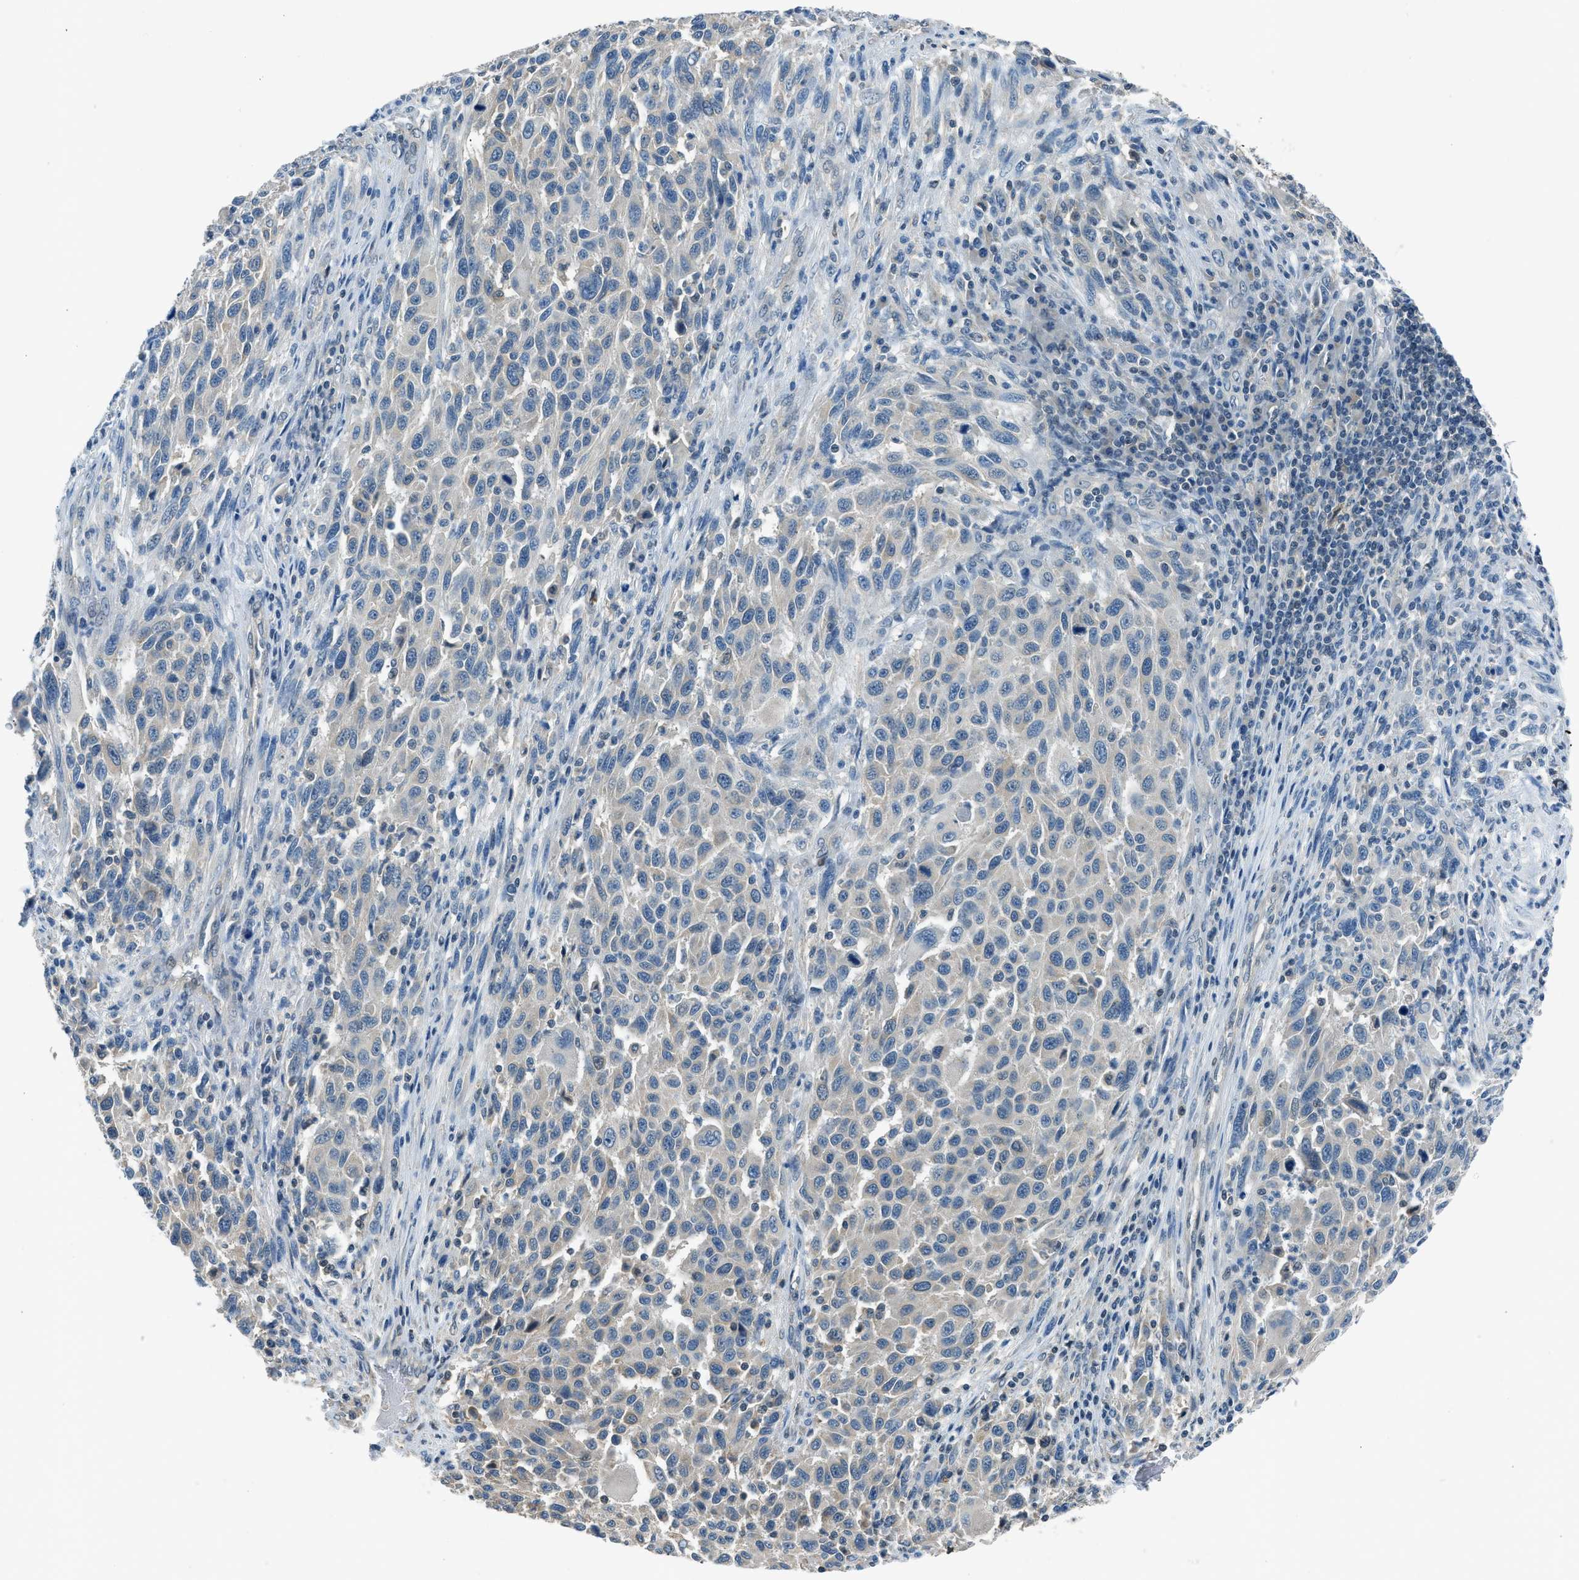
{"staining": {"intensity": "weak", "quantity": "<25%", "location": "cytoplasmic/membranous"}, "tissue": "melanoma", "cell_type": "Tumor cells", "image_type": "cancer", "snomed": [{"axis": "morphology", "description": "Malignant melanoma, Metastatic site"}, {"axis": "topography", "description": "Lymph node"}], "caption": "Immunohistochemical staining of melanoma reveals no significant expression in tumor cells.", "gene": "LMLN", "patient": {"sex": "male", "age": 61}}